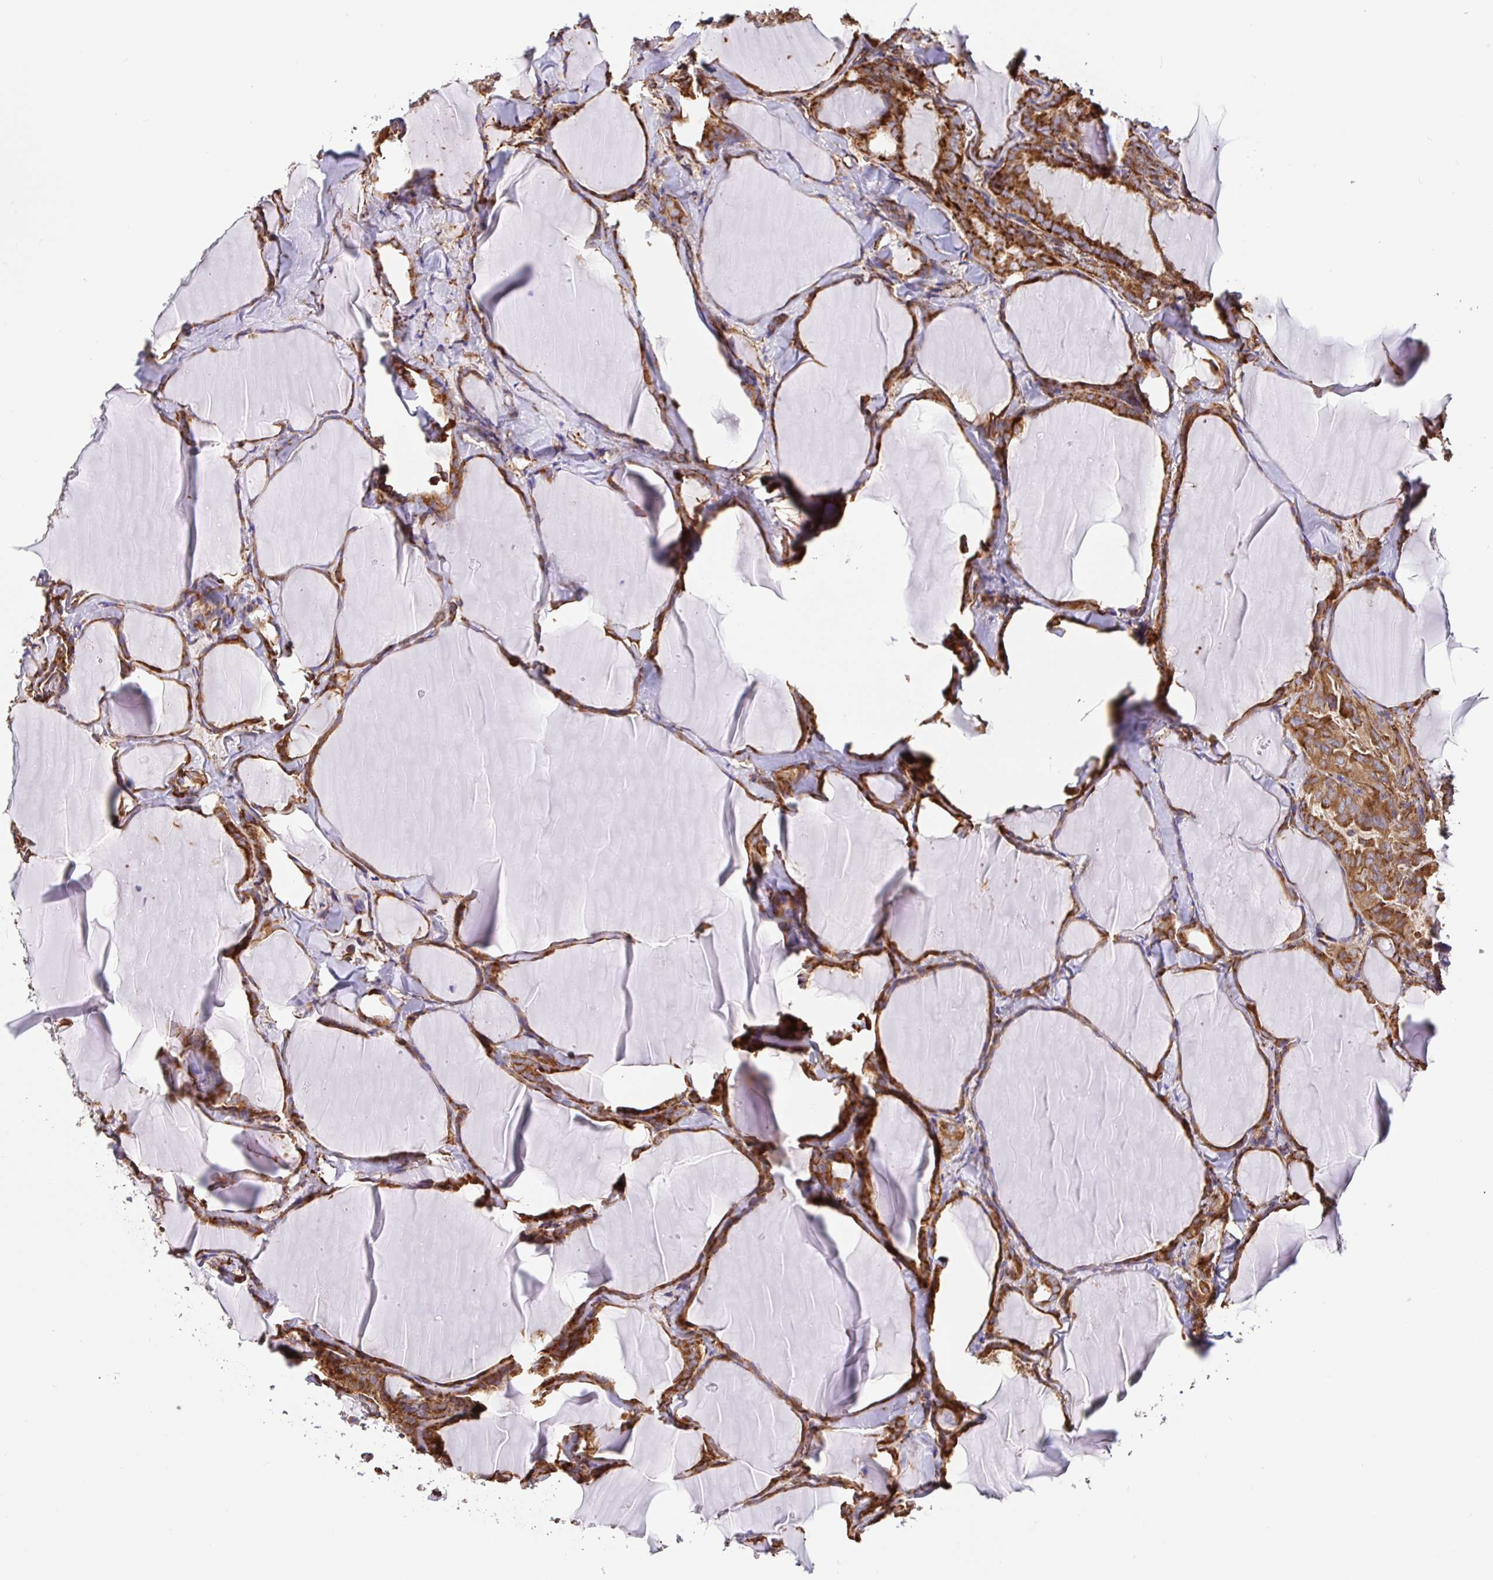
{"staining": {"intensity": "strong", "quantity": ">75%", "location": "cytoplasmic/membranous"}, "tissue": "thyroid cancer", "cell_type": "Tumor cells", "image_type": "cancer", "snomed": [{"axis": "morphology", "description": "Papillary adenocarcinoma, NOS"}, {"axis": "topography", "description": "Thyroid gland"}], "caption": "Brown immunohistochemical staining in papillary adenocarcinoma (thyroid) exhibits strong cytoplasmic/membranous positivity in about >75% of tumor cells.", "gene": "MAOA", "patient": {"sex": "male", "age": 30}}